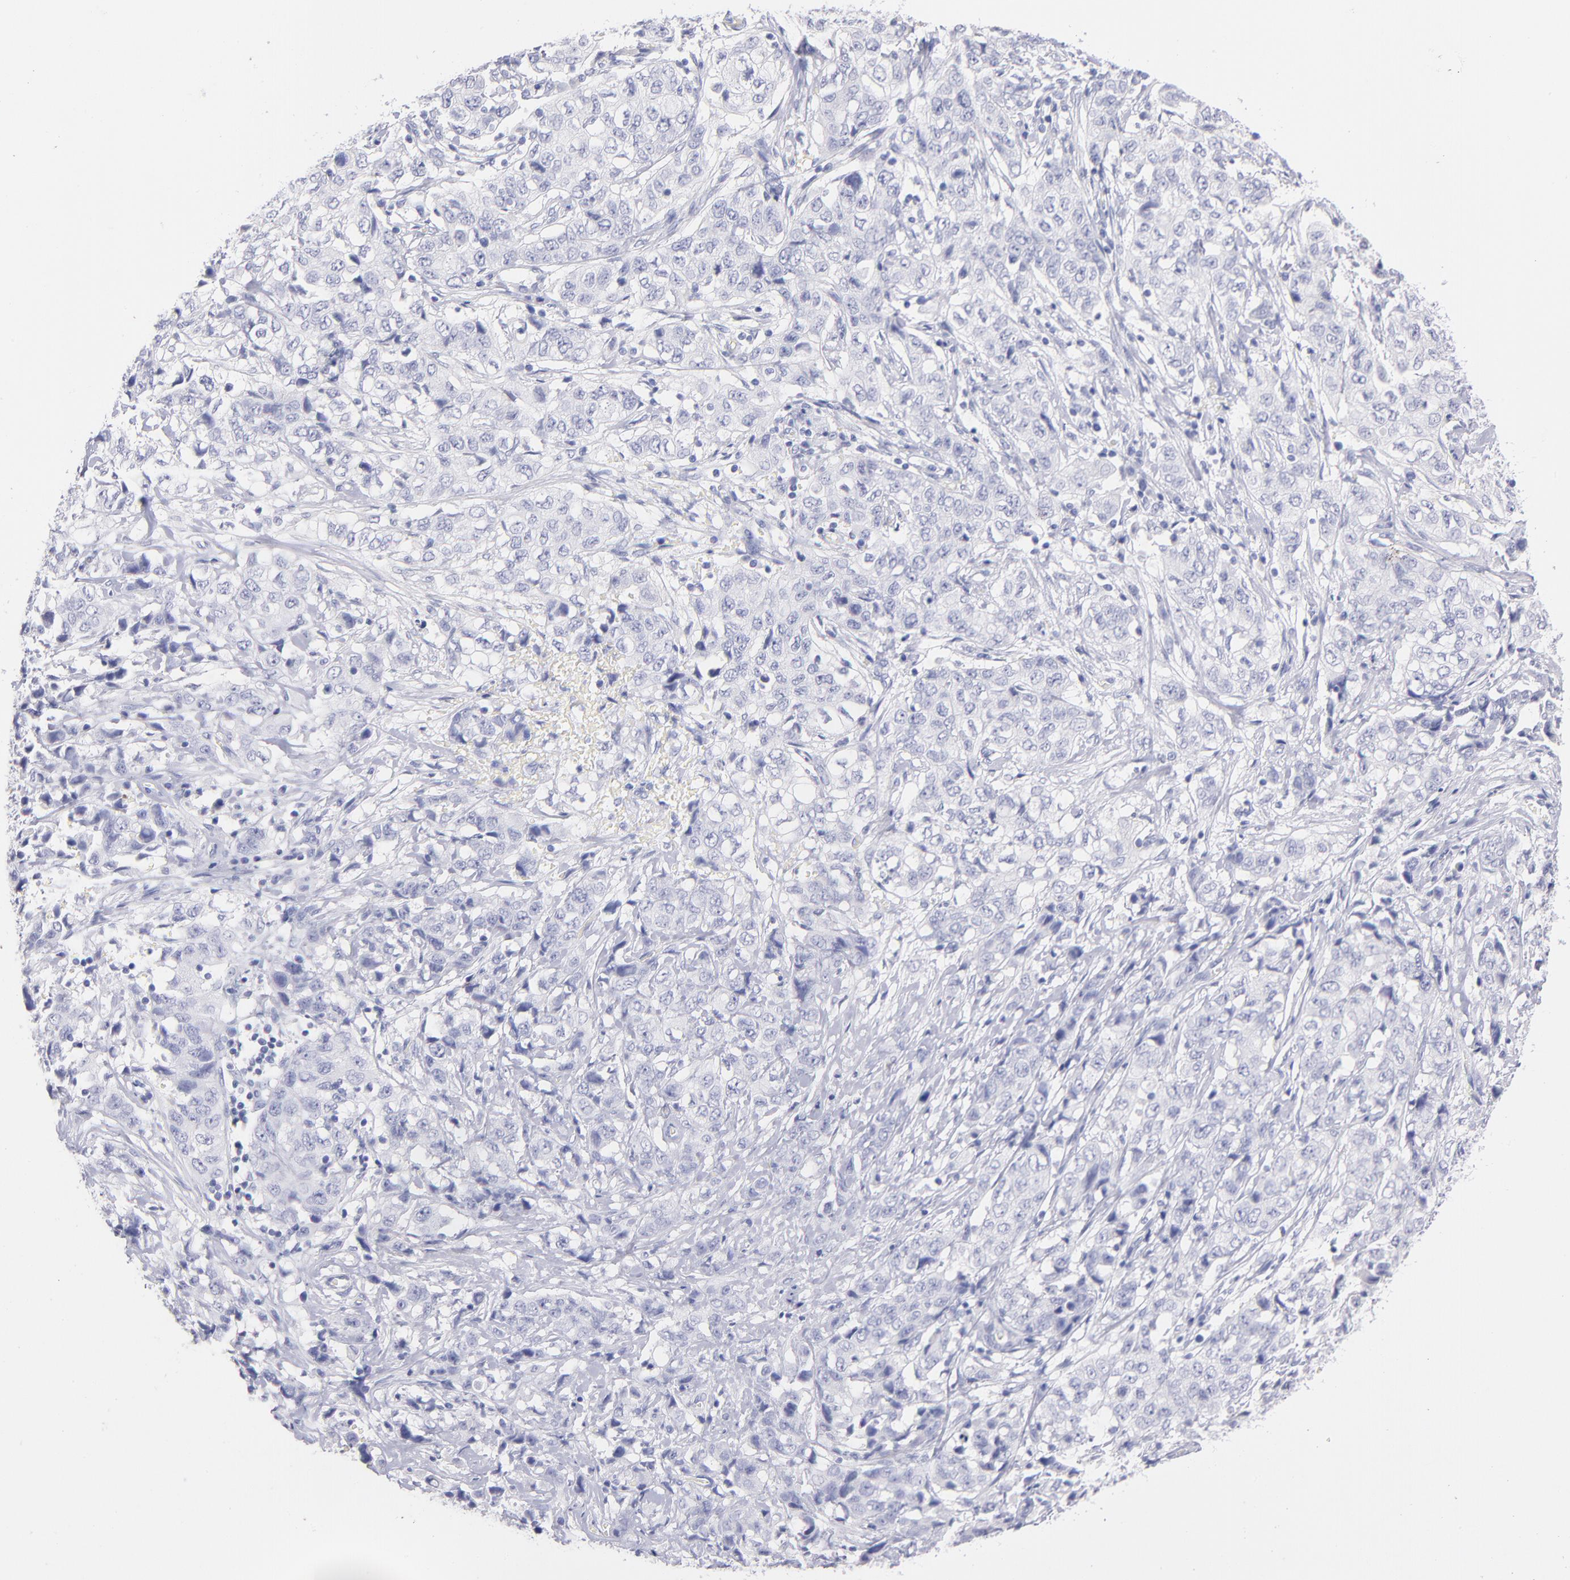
{"staining": {"intensity": "negative", "quantity": "none", "location": "none"}, "tissue": "stomach cancer", "cell_type": "Tumor cells", "image_type": "cancer", "snomed": [{"axis": "morphology", "description": "Adenocarcinoma, NOS"}, {"axis": "topography", "description": "Stomach"}], "caption": "High magnification brightfield microscopy of stomach cancer stained with DAB (brown) and counterstained with hematoxylin (blue): tumor cells show no significant positivity.", "gene": "SCGN", "patient": {"sex": "male", "age": 48}}